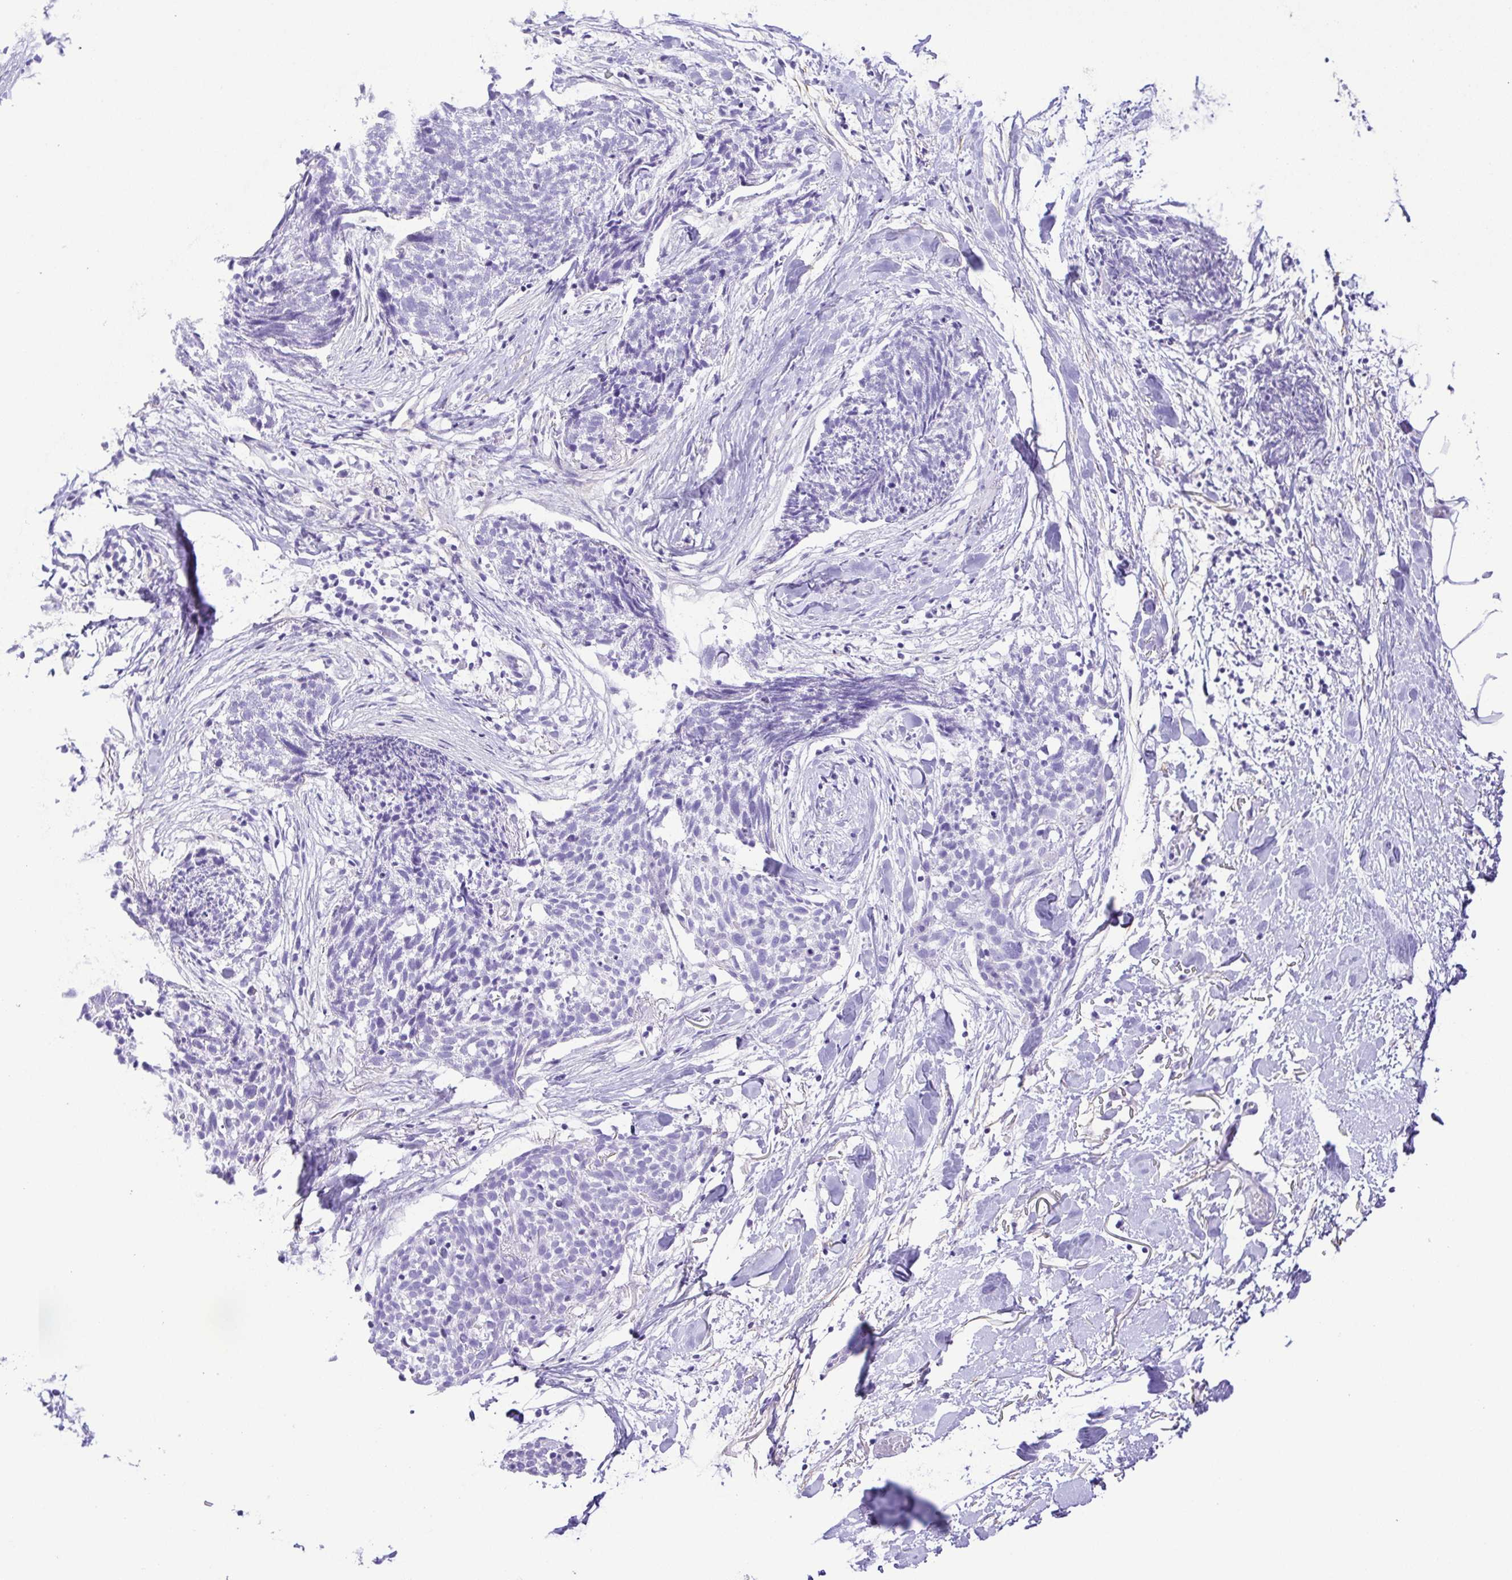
{"staining": {"intensity": "negative", "quantity": "none", "location": "none"}, "tissue": "skin cancer", "cell_type": "Tumor cells", "image_type": "cancer", "snomed": [{"axis": "morphology", "description": "Squamous cell carcinoma, NOS"}, {"axis": "topography", "description": "Skin"}, {"axis": "topography", "description": "Vulva"}], "caption": "DAB immunohistochemical staining of human squamous cell carcinoma (skin) shows no significant staining in tumor cells.", "gene": "PAK3", "patient": {"sex": "female", "age": 75}}